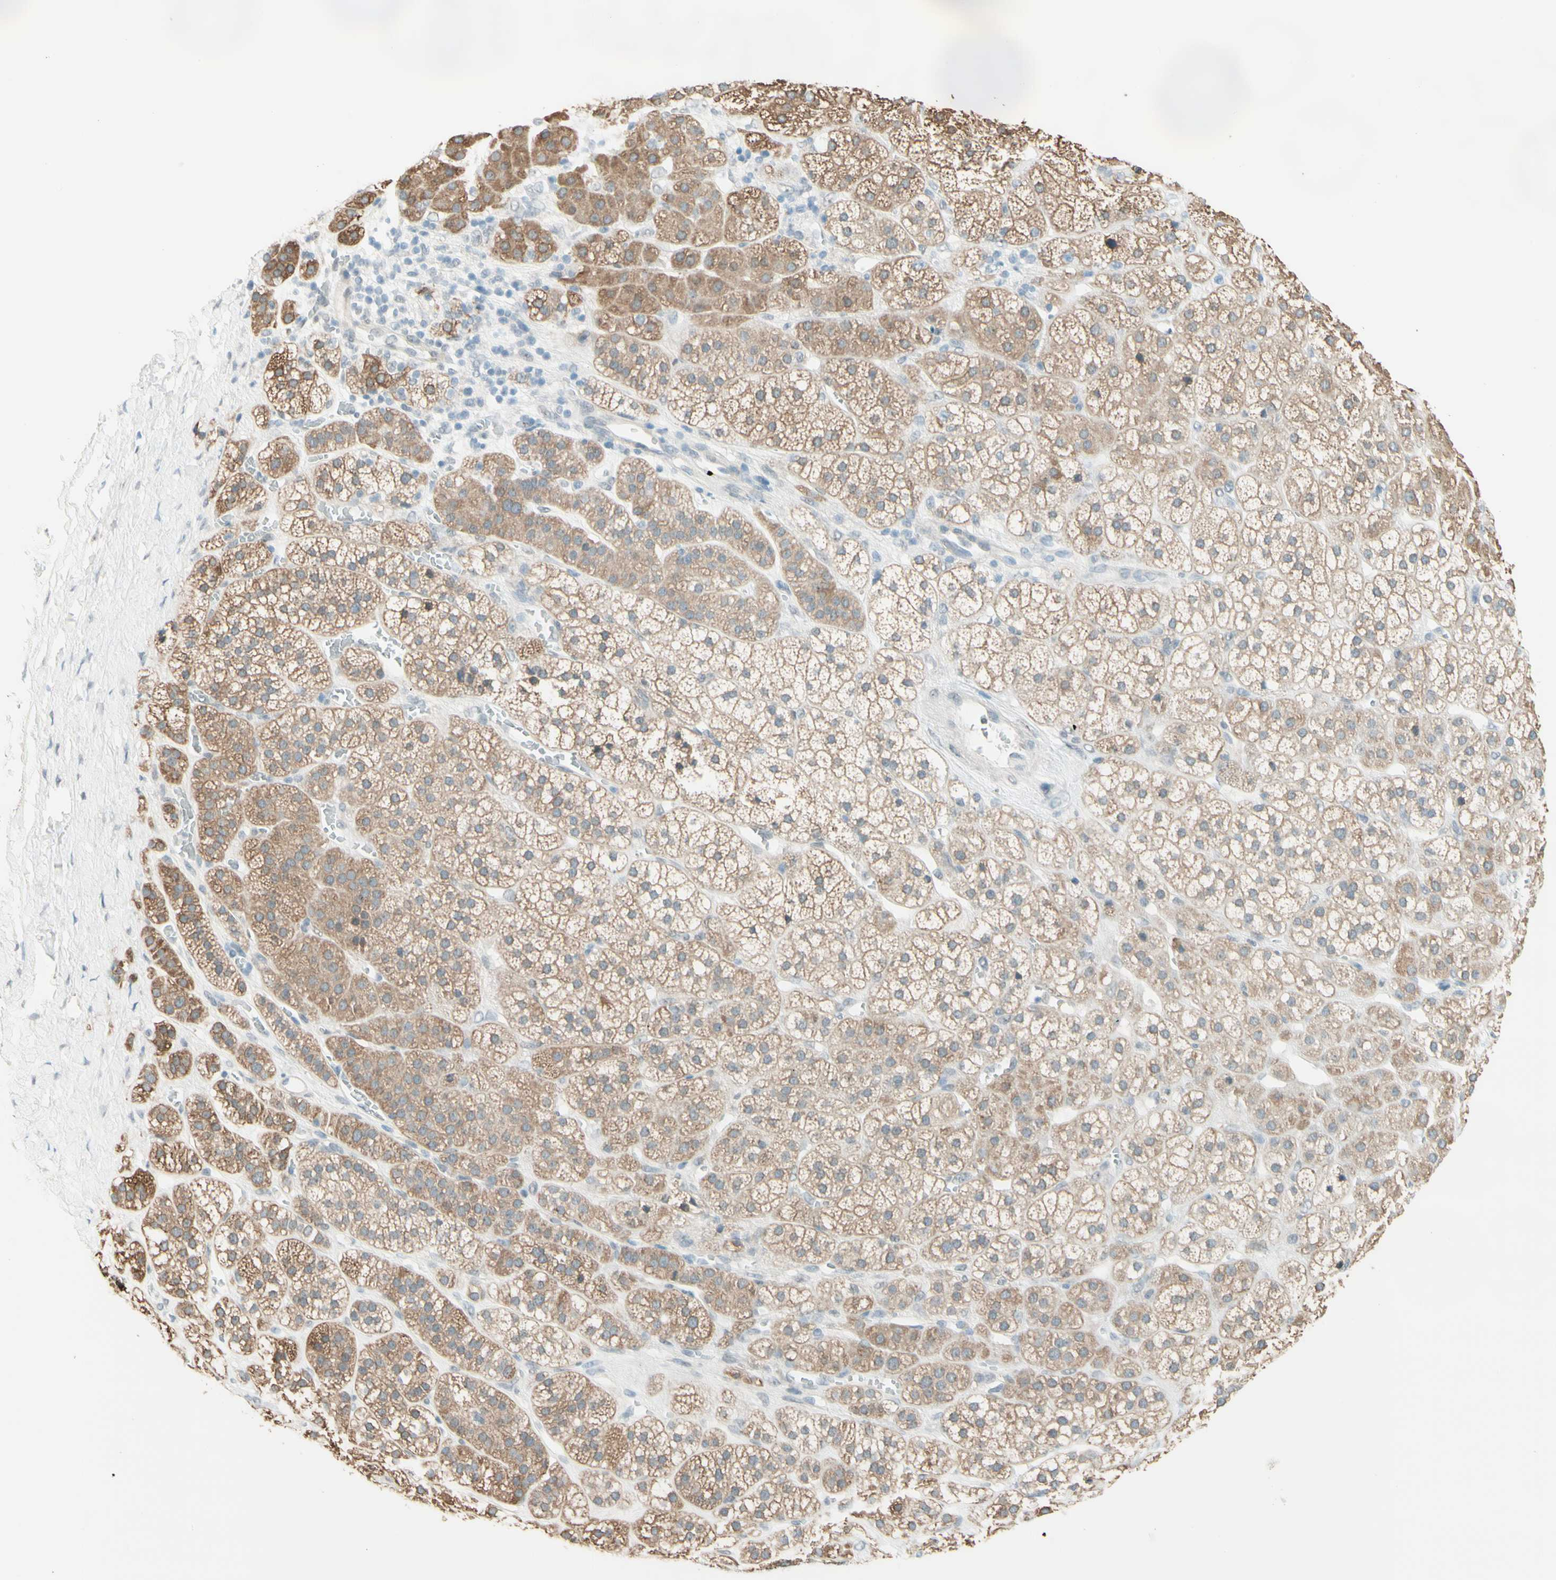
{"staining": {"intensity": "weak", "quantity": ">75%", "location": "cytoplasmic/membranous"}, "tissue": "adrenal gland", "cell_type": "Glandular cells", "image_type": "normal", "snomed": [{"axis": "morphology", "description": "Normal tissue, NOS"}, {"axis": "topography", "description": "Adrenal gland"}], "caption": "Immunohistochemical staining of benign human adrenal gland exhibits weak cytoplasmic/membranous protein staining in about >75% of glandular cells.", "gene": "JPH1", "patient": {"sex": "male", "age": 56}}